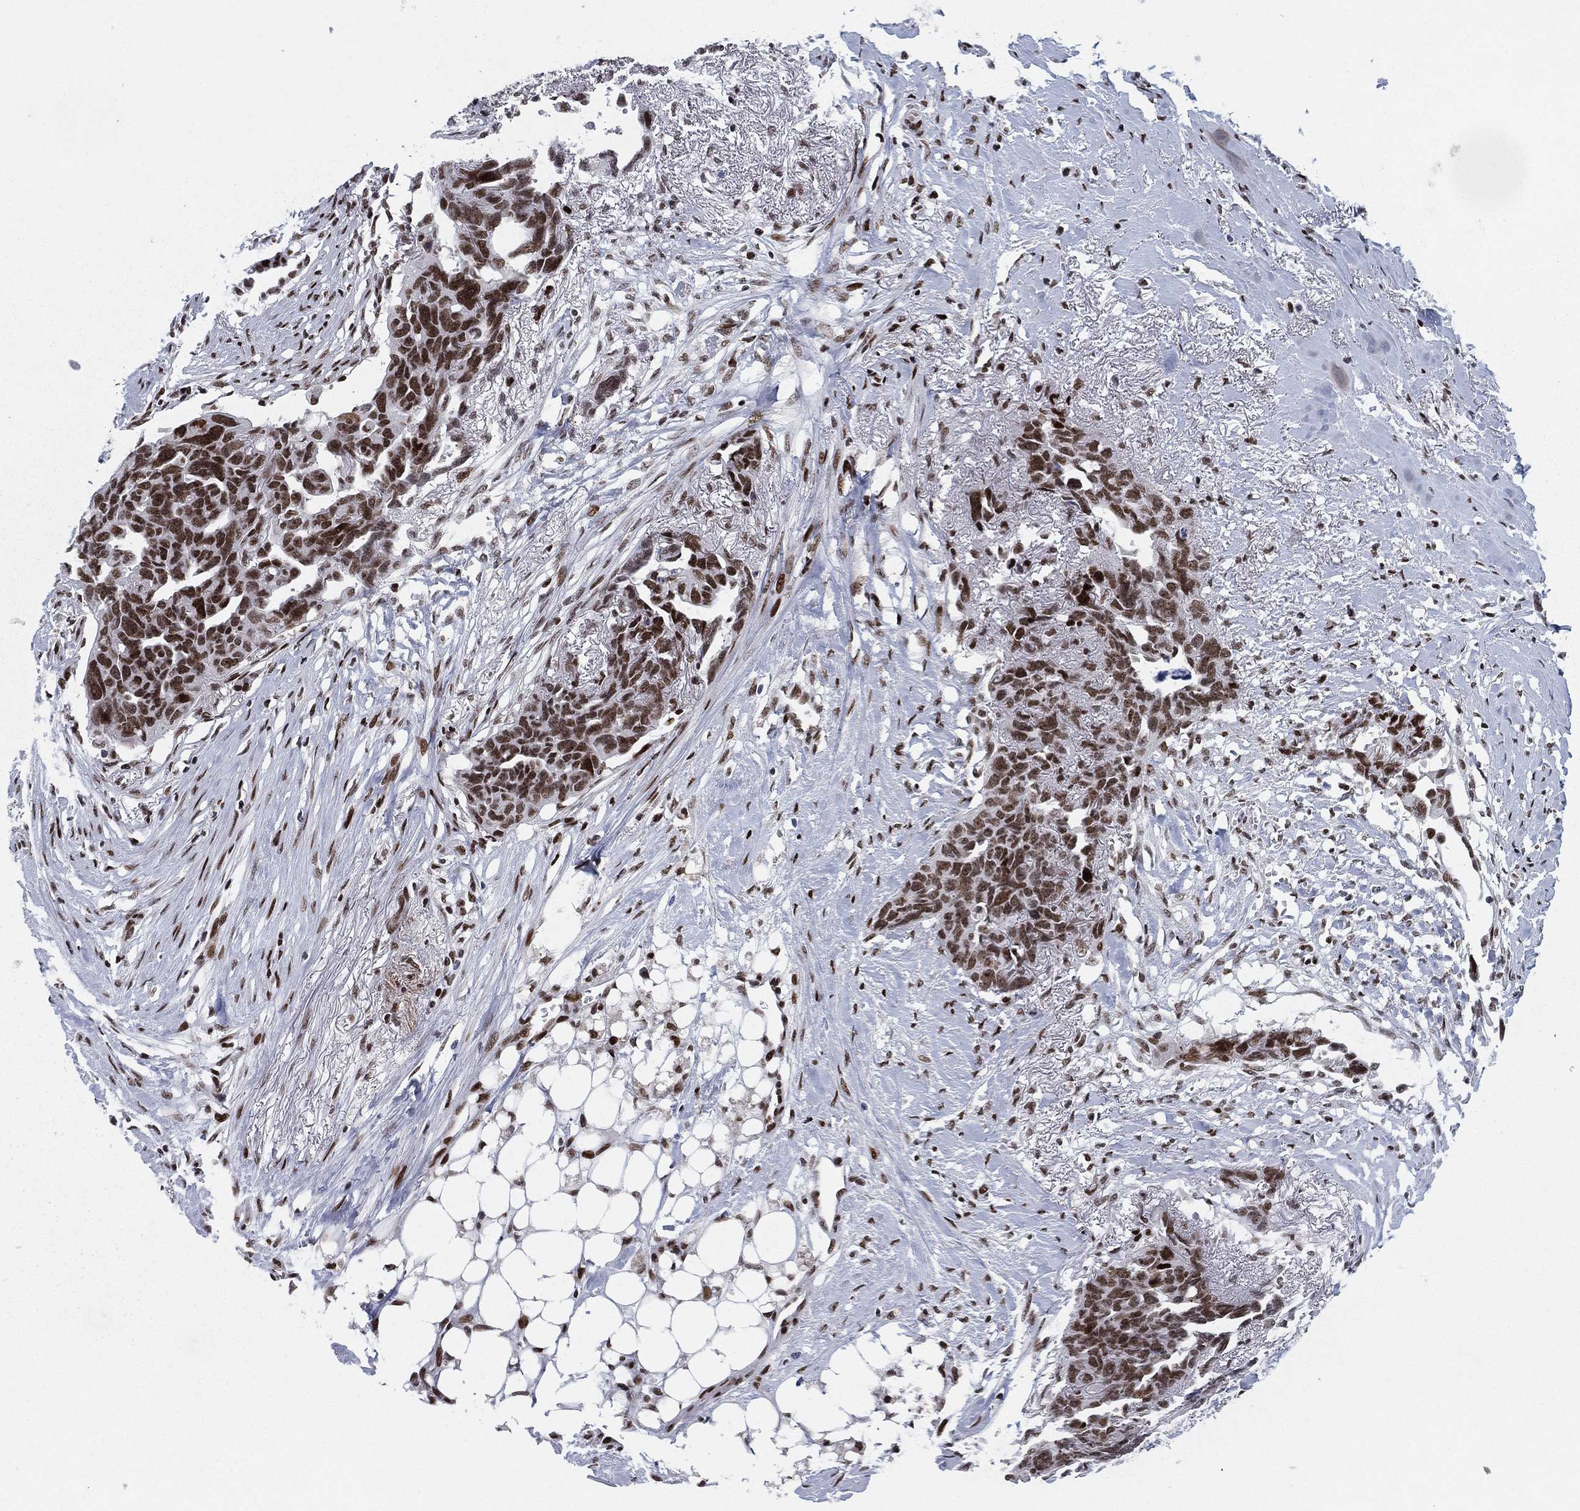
{"staining": {"intensity": "strong", "quantity": ">75%", "location": "nuclear"}, "tissue": "ovarian cancer", "cell_type": "Tumor cells", "image_type": "cancer", "snomed": [{"axis": "morphology", "description": "Cystadenocarcinoma, serous, NOS"}, {"axis": "topography", "description": "Ovary"}], "caption": "Human ovarian serous cystadenocarcinoma stained for a protein (brown) reveals strong nuclear positive expression in approximately >75% of tumor cells.", "gene": "RTF1", "patient": {"sex": "female", "age": 69}}